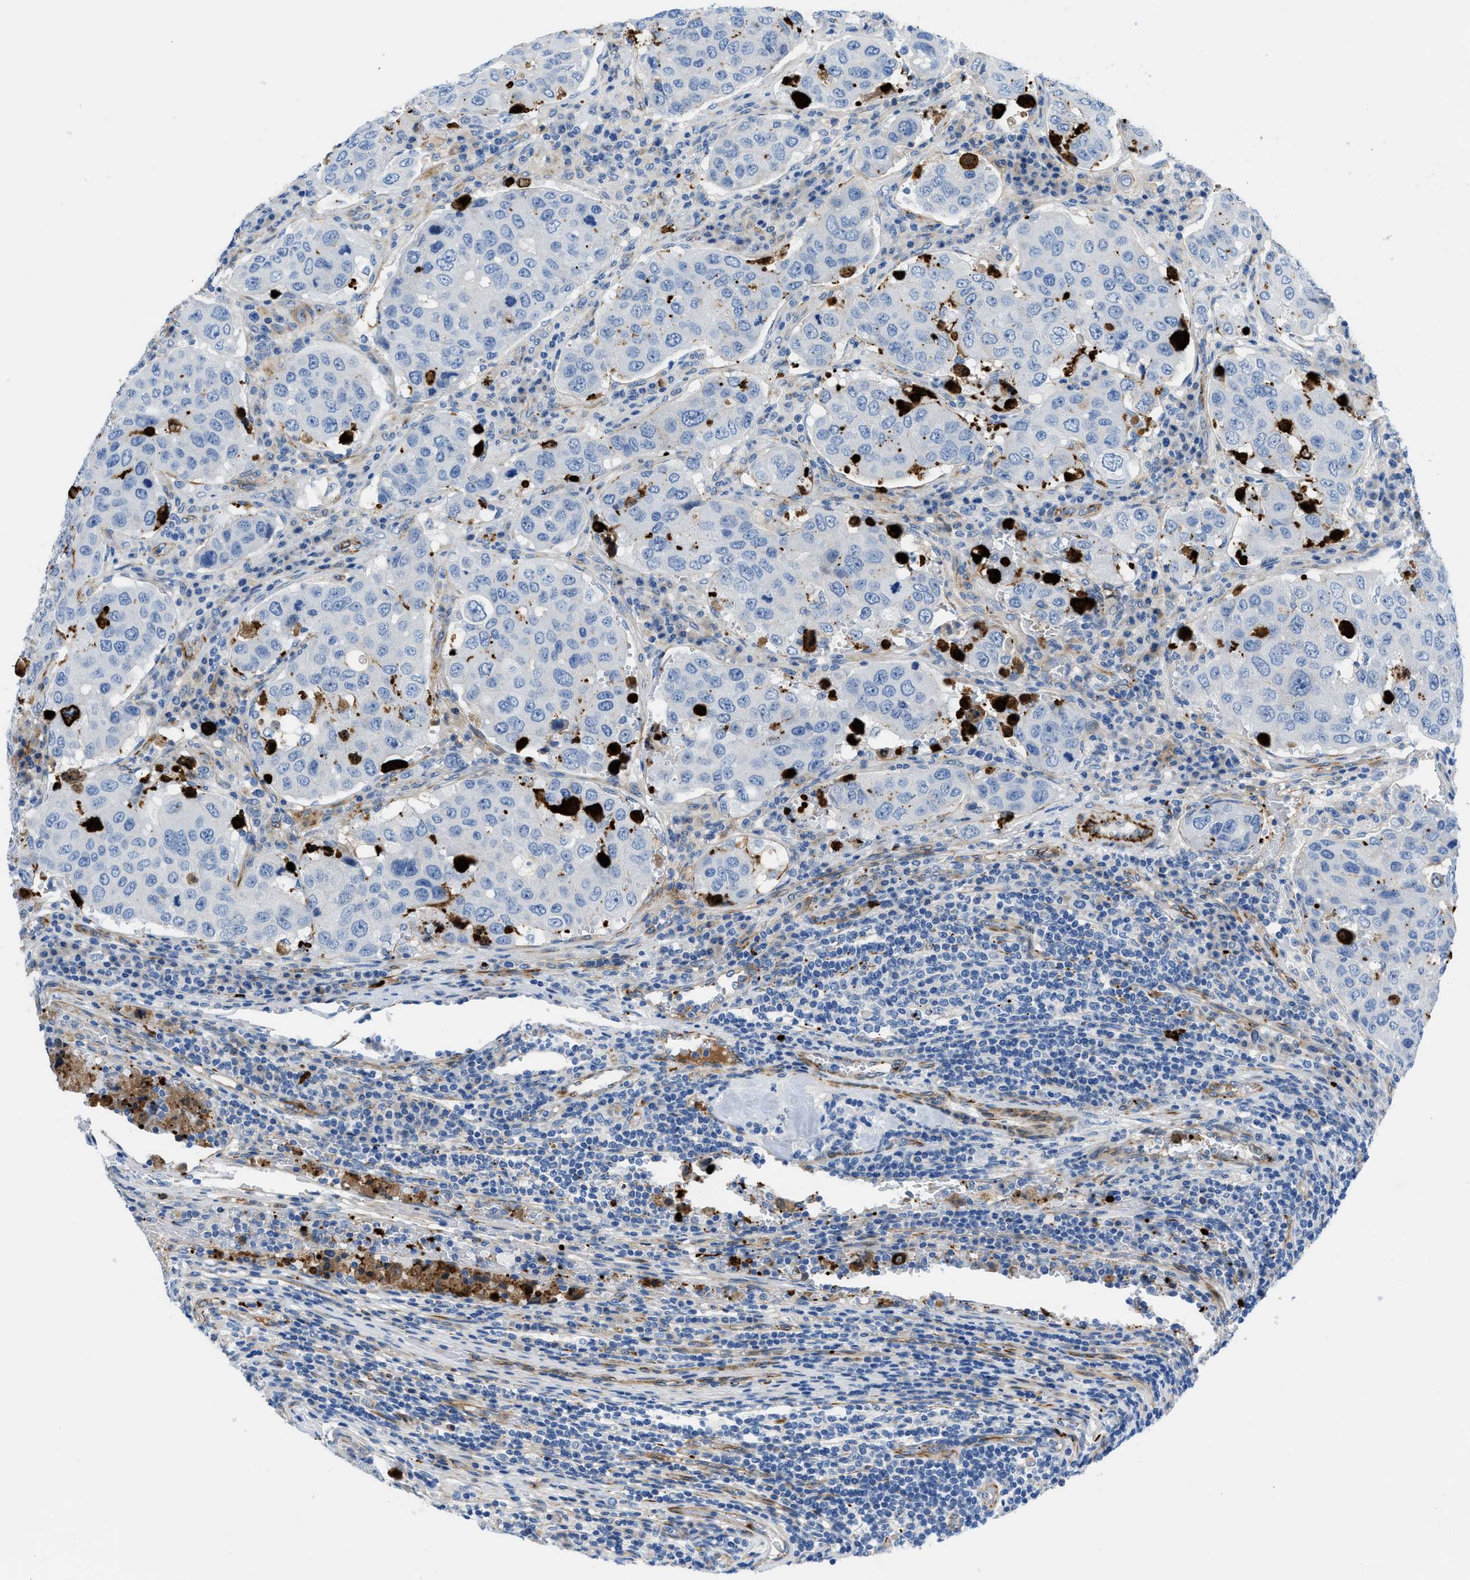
{"staining": {"intensity": "negative", "quantity": "none", "location": "none"}, "tissue": "urothelial cancer", "cell_type": "Tumor cells", "image_type": "cancer", "snomed": [{"axis": "morphology", "description": "Urothelial carcinoma, High grade"}, {"axis": "topography", "description": "Lymph node"}, {"axis": "topography", "description": "Urinary bladder"}], "caption": "Urothelial cancer was stained to show a protein in brown. There is no significant staining in tumor cells.", "gene": "XCR1", "patient": {"sex": "male", "age": 51}}